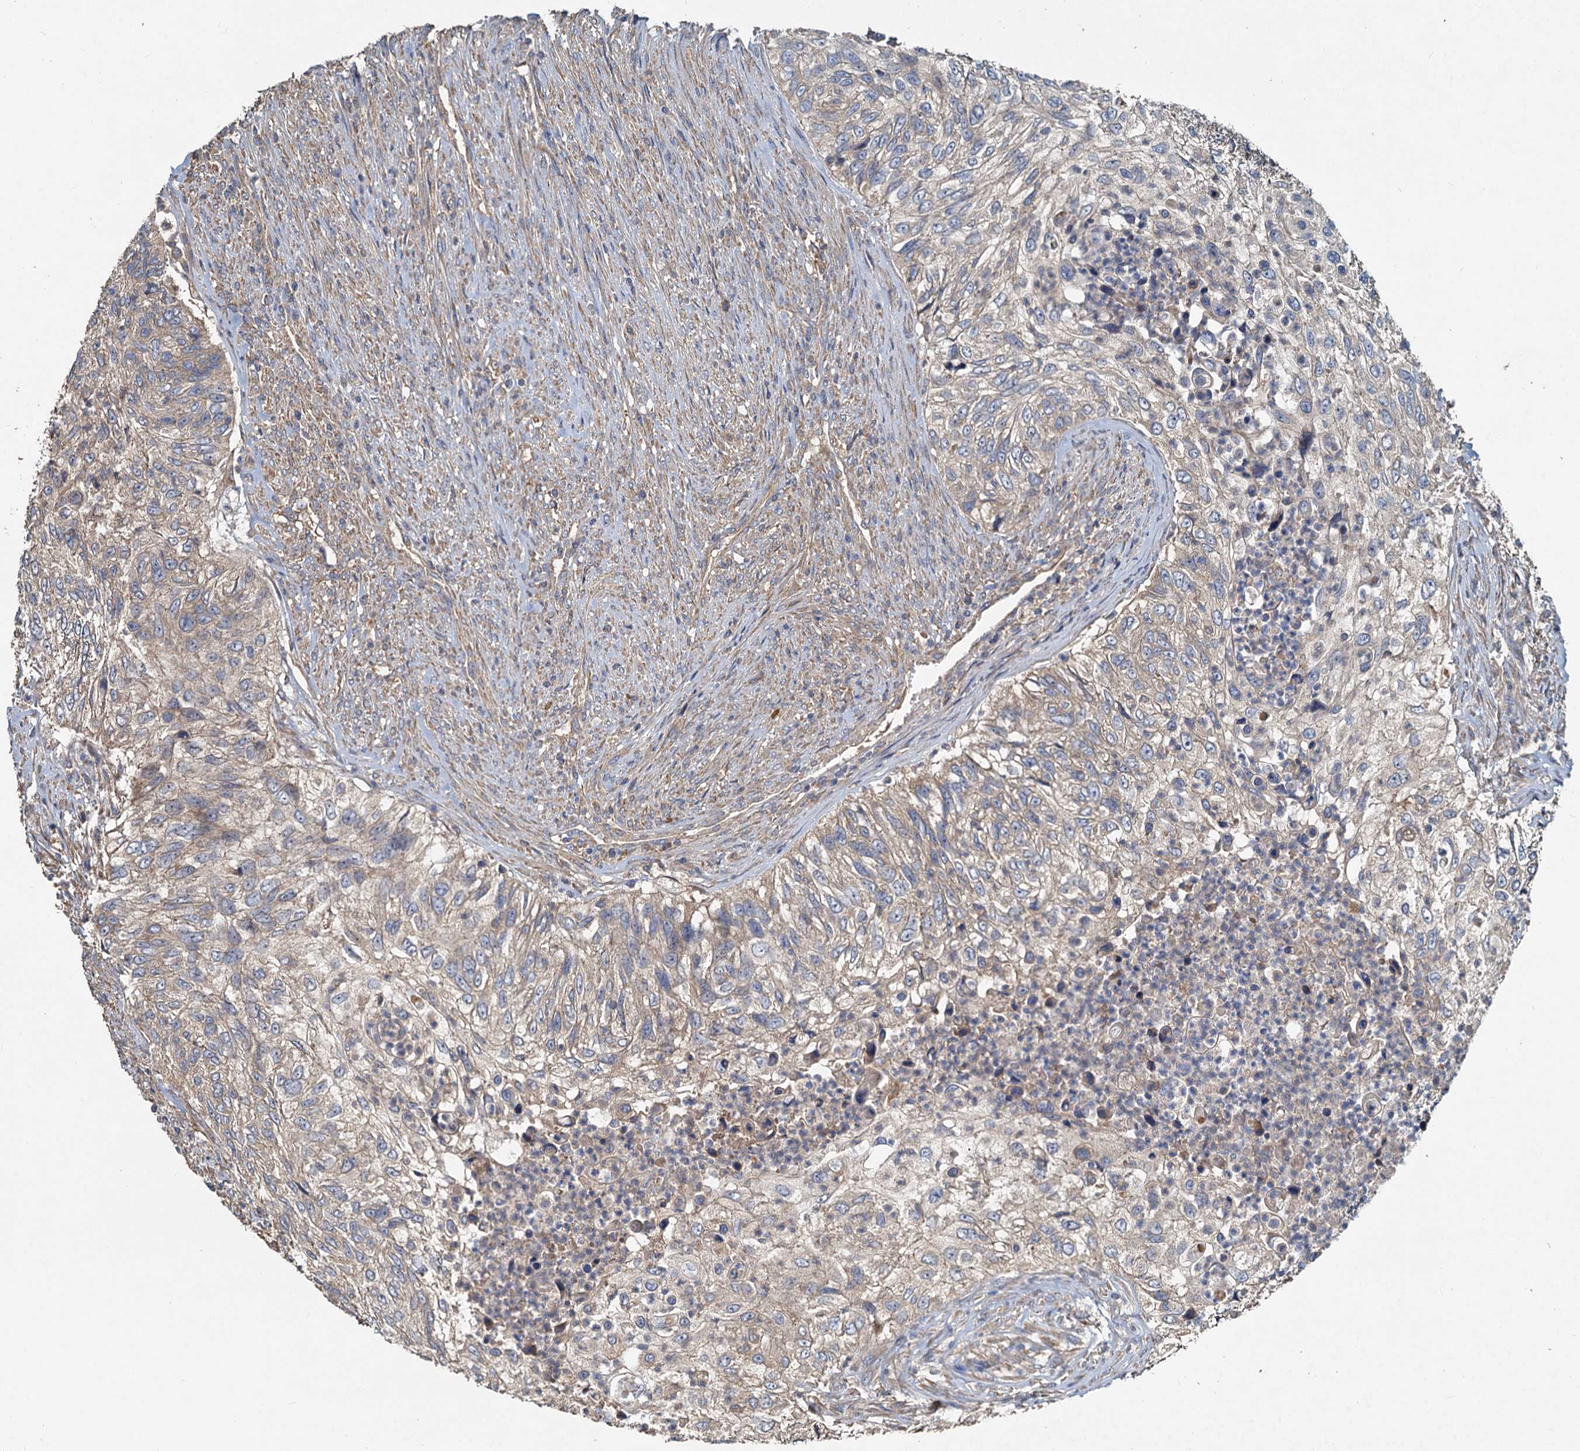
{"staining": {"intensity": "weak", "quantity": "25%-75%", "location": "cytoplasmic/membranous"}, "tissue": "urothelial cancer", "cell_type": "Tumor cells", "image_type": "cancer", "snomed": [{"axis": "morphology", "description": "Urothelial carcinoma, High grade"}, {"axis": "topography", "description": "Urinary bladder"}], "caption": "Tumor cells reveal low levels of weak cytoplasmic/membranous staining in approximately 25%-75% of cells in urothelial carcinoma (high-grade).", "gene": "HYI", "patient": {"sex": "female", "age": 60}}